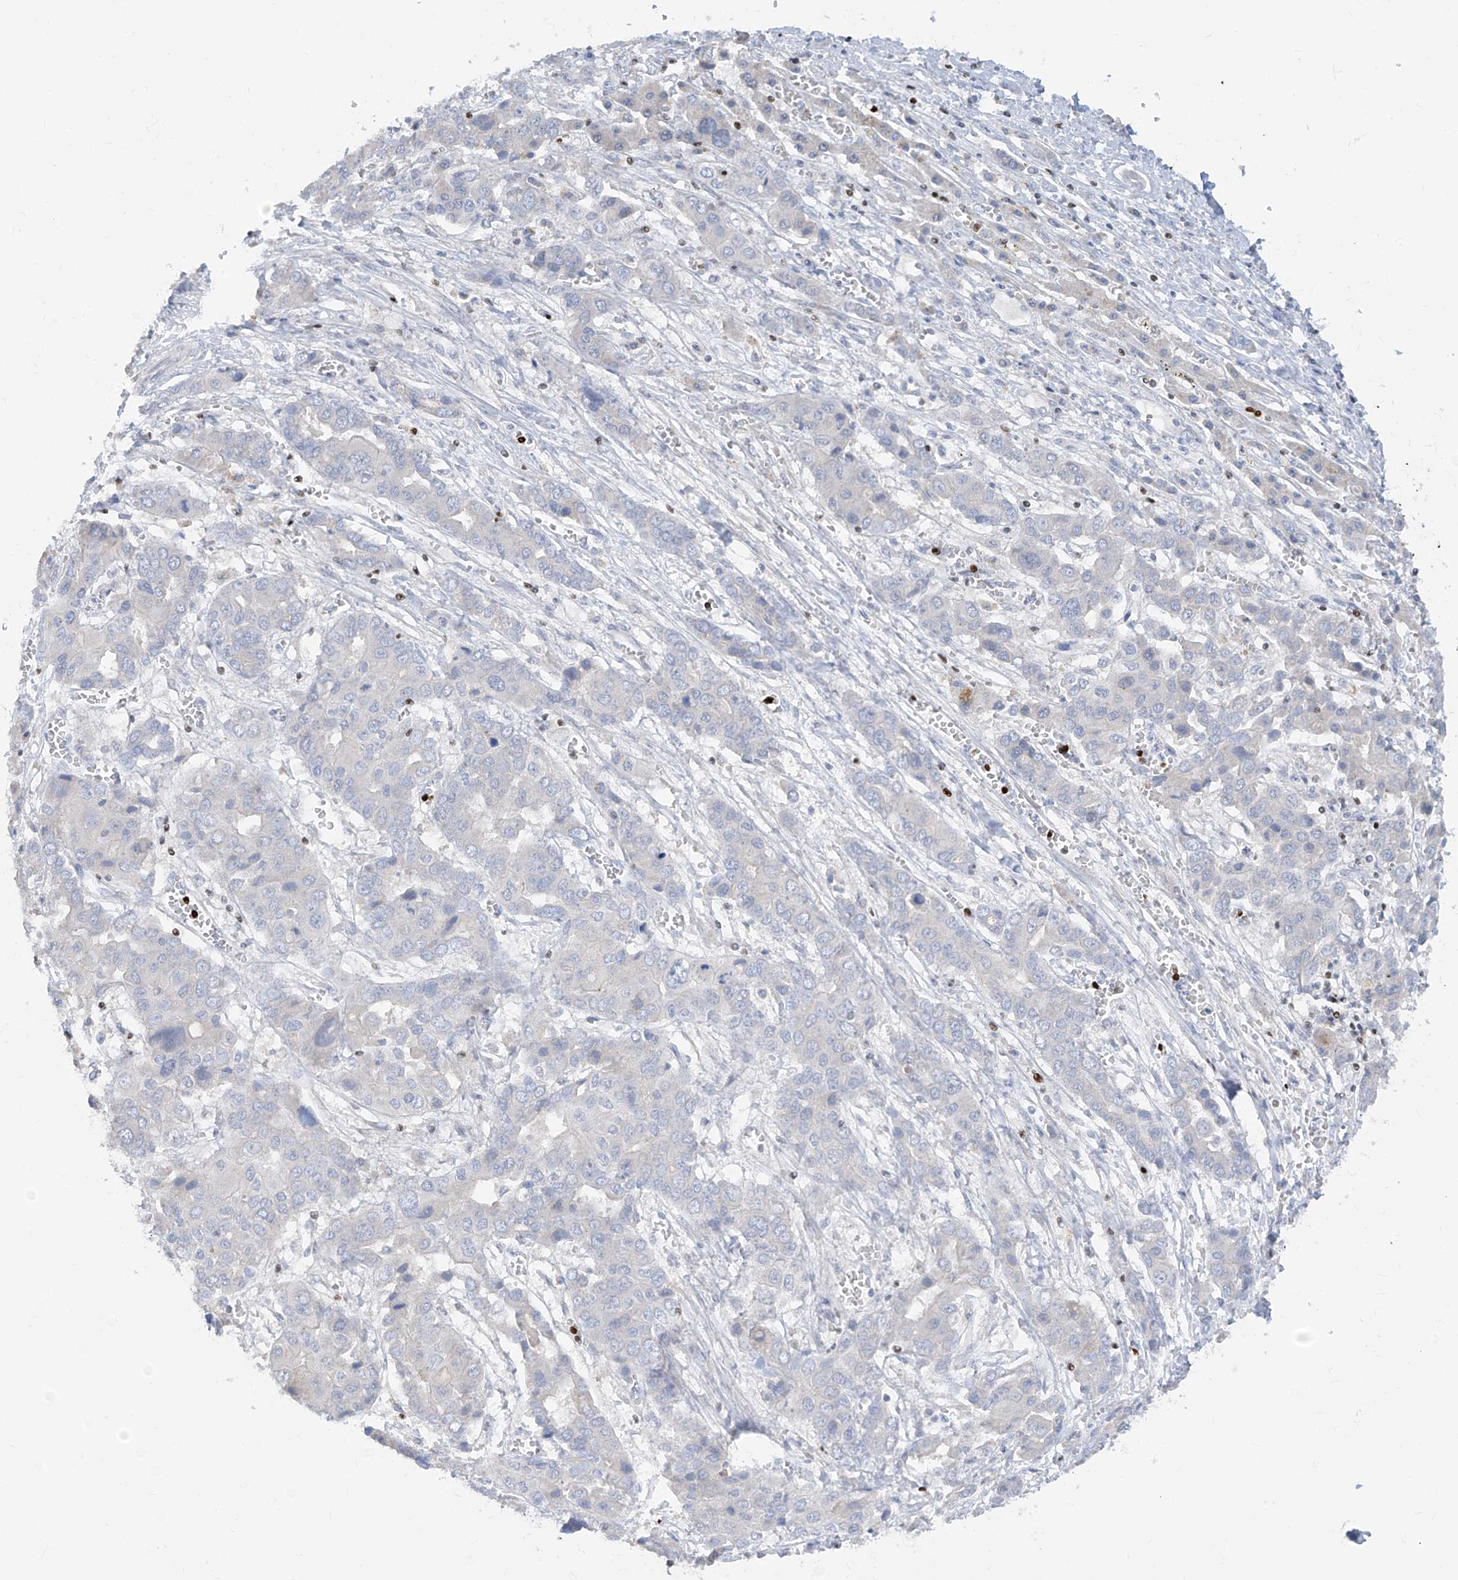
{"staining": {"intensity": "negative", "quantity": "none", "location": "none"}, "tissue": "liver cancer", "cell_type": "Tumor cells", "image_type": "cancer", "snomed": [{"axis": "morphology", "description": "Cholangiocarcinoma"}, {"axis": "topography", "description": "Liver"}], "caption": "IHC image of human liver cholangiocarcinoma stained for a protein (brown), which exhibits no staining in tumor cells.", "gene": "TBX21", "patient": {"sex": "male", "age": 67}}